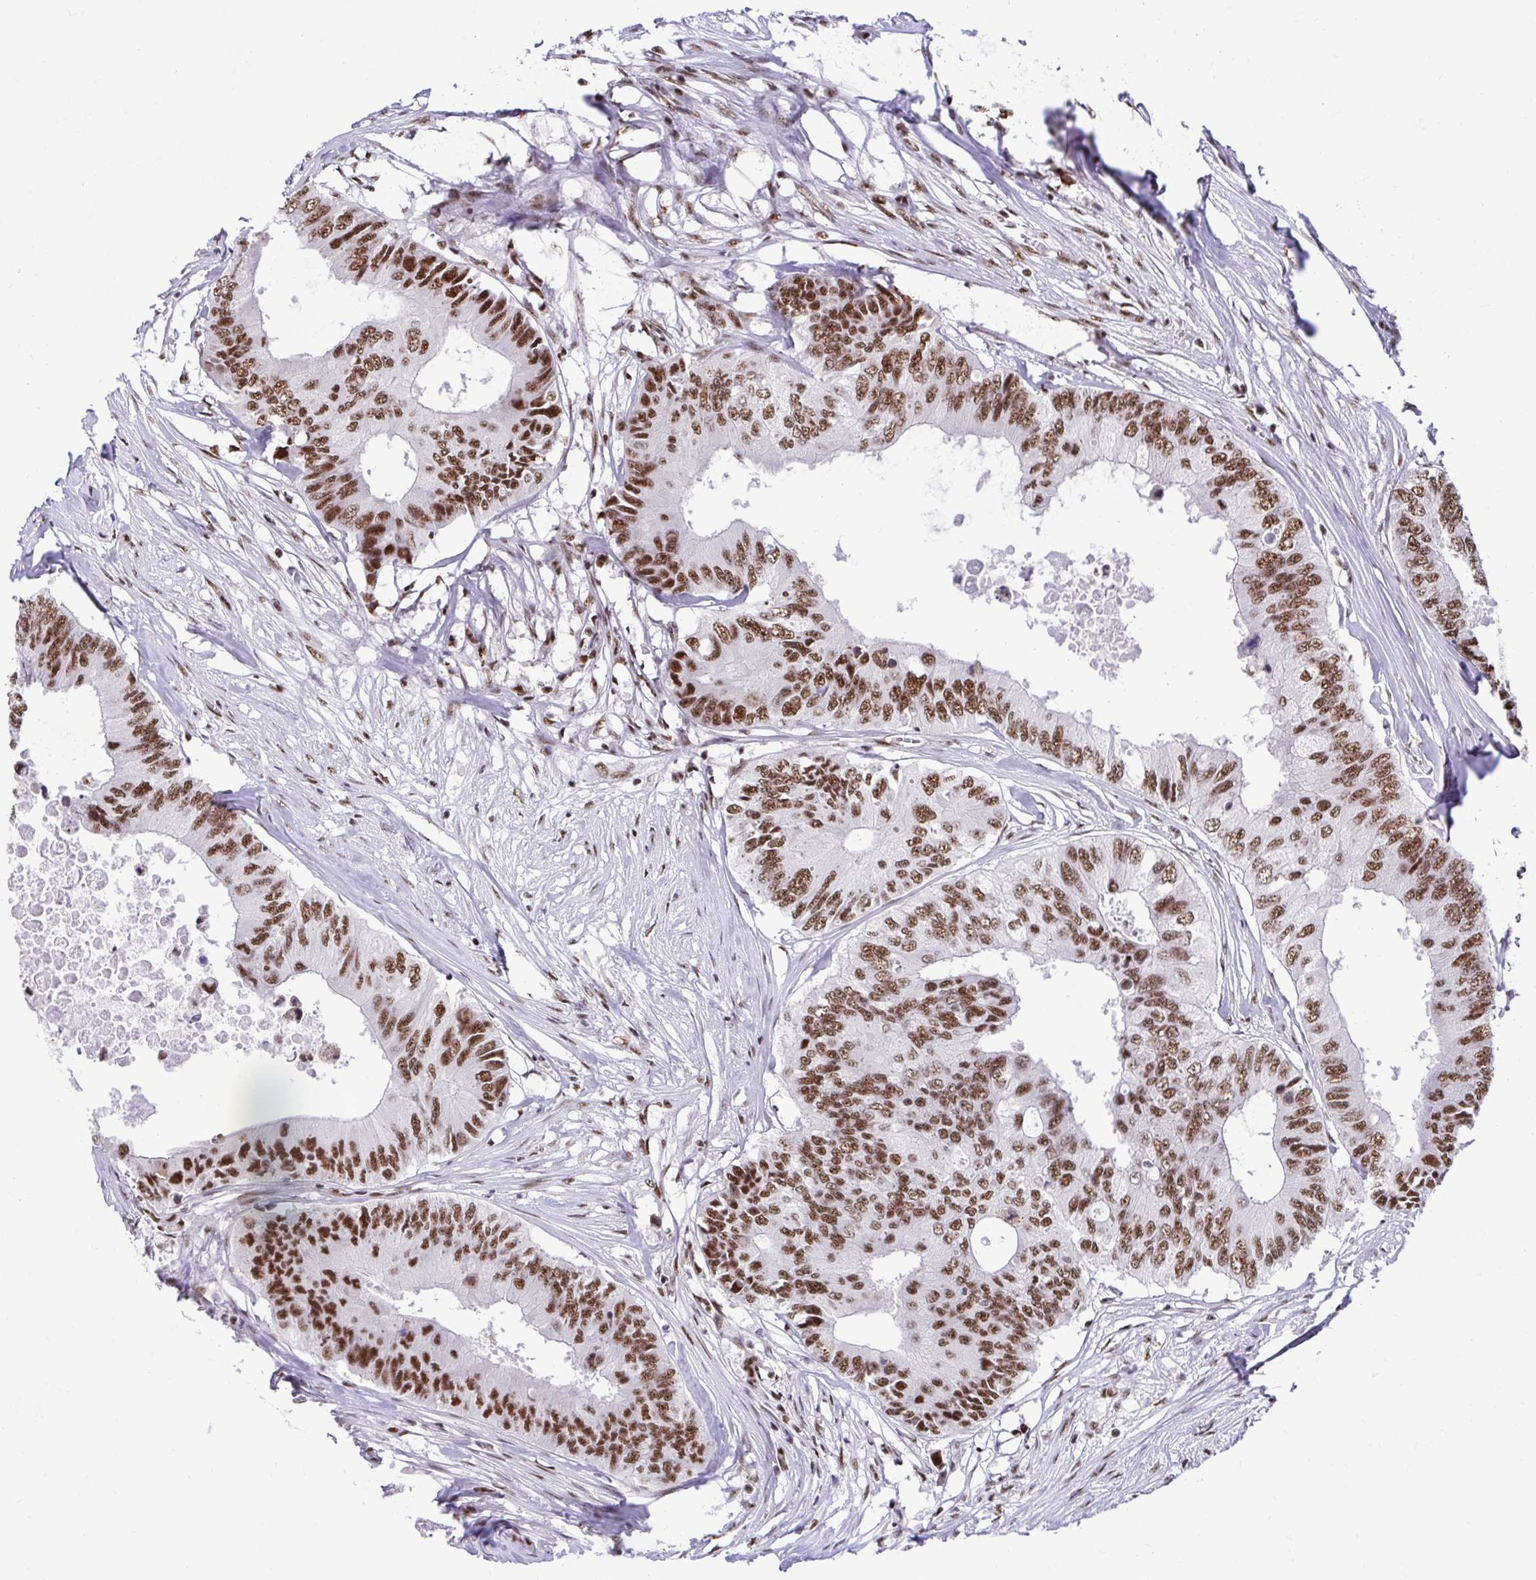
{"staining": {"intensity": "moderate", "quantity": ">75%", "location": "nuclear"}, "tissue": "colorectal cancer", "cell_type": "Tumor cells", "image_type": "cancer", "snomed": [{"axis": "morphology", "description": "Adenocarcinoma, NOS"}, {"axis": "topography", "description": "Colon"}], "caption": "Adenocarcinoma (colorectal) stained with a protein marker reveals moderate staining in tumor cells.", "gene": "PRPF19", "patient": {"sex": "male", "age": 71}}